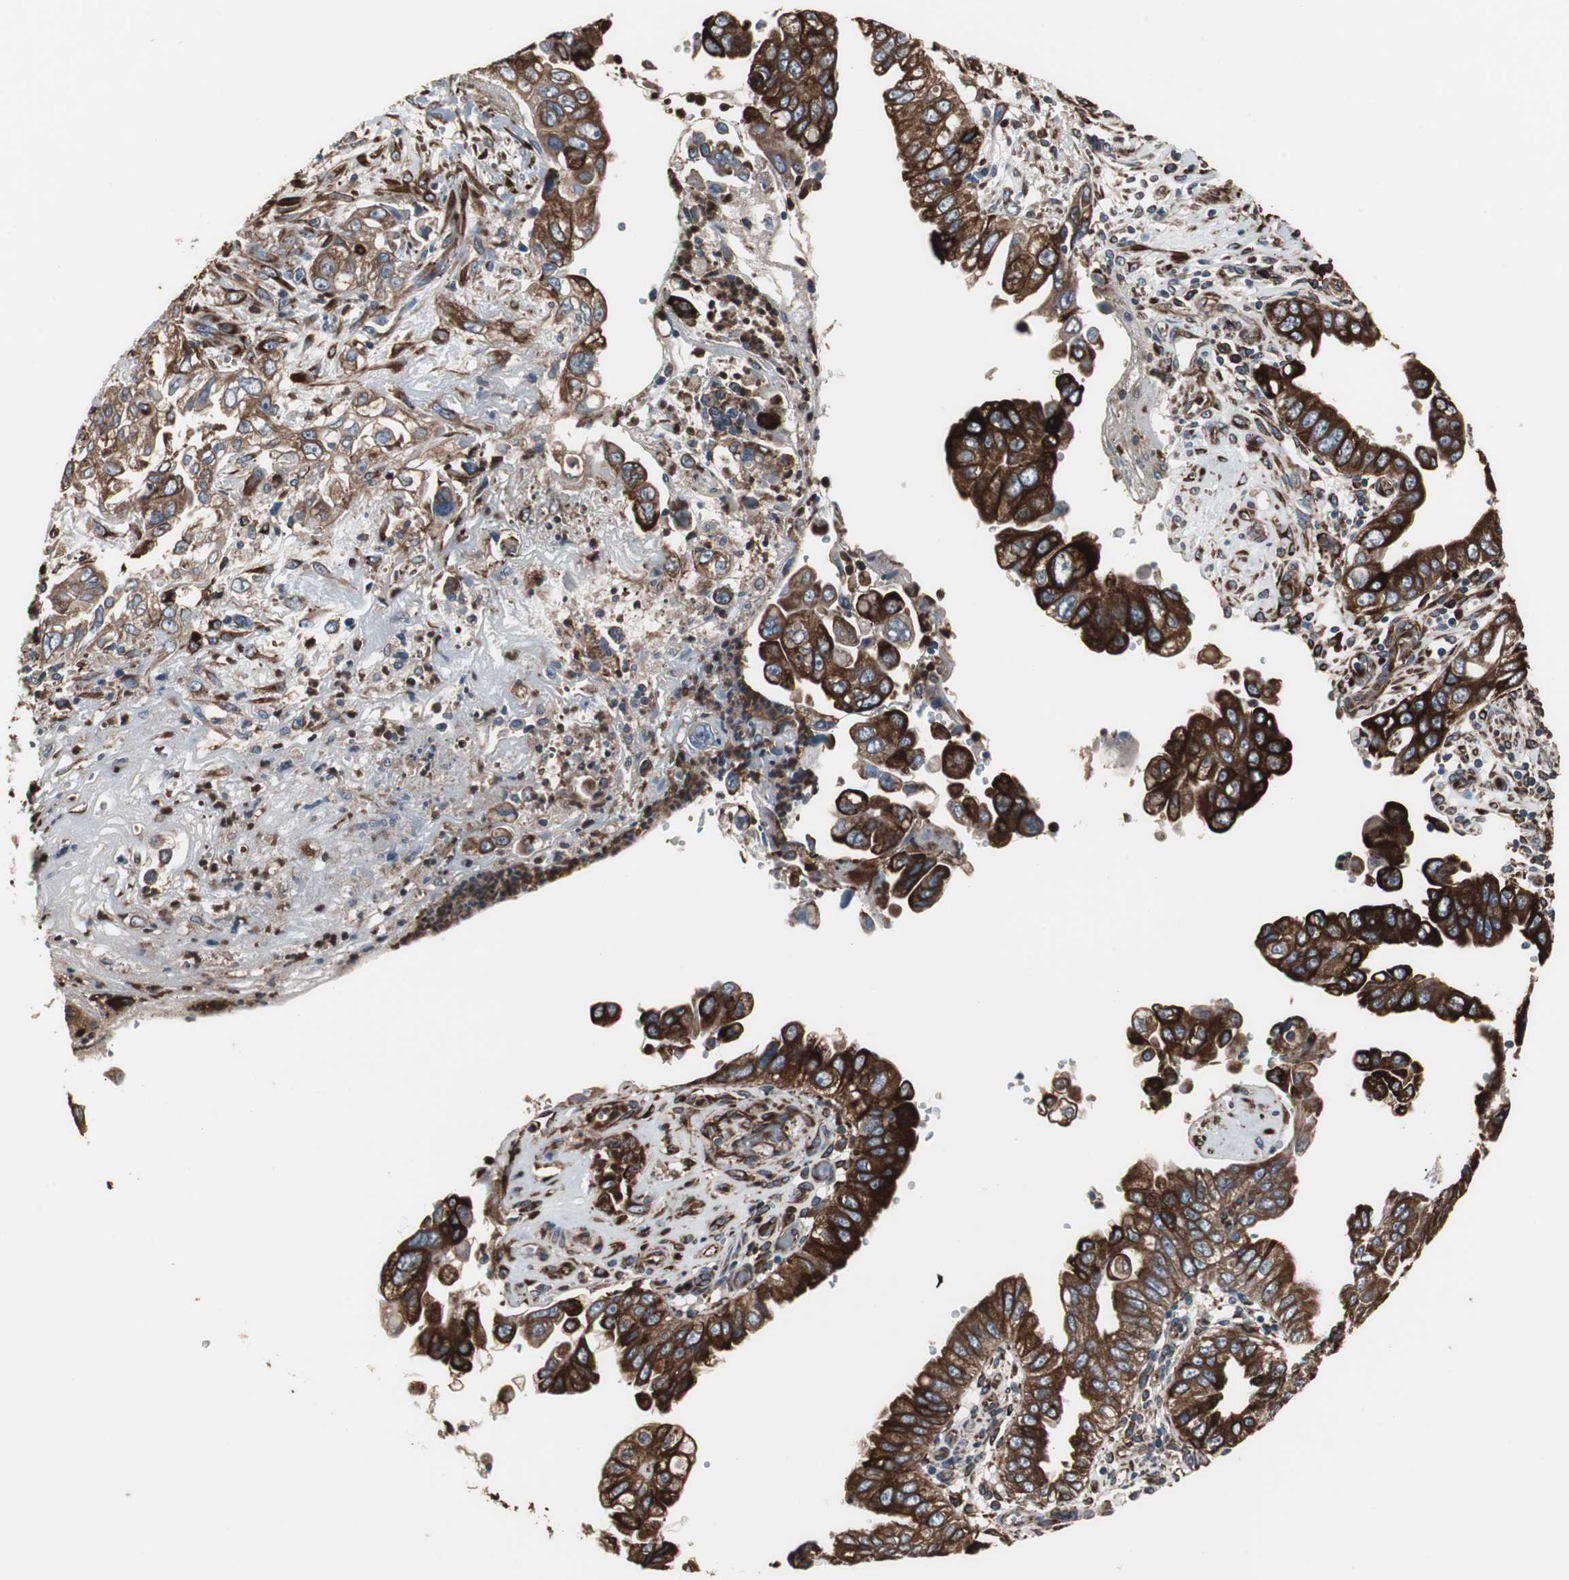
{"staining": {"intensity": "strong", "quantity": ">75%", "location": "cytoplasmic/membranous"}, "tissue": "pancreatic cancer", "cell_type": "Tumor cells", "image_type": "cancer", "snomed": [{"axis": "morphology", "description": "Normal tissue, NOS"}, {"axis": "topography", "description": "Lymph node"}], "caption": "Immunohistochemical staining of human pancreatic cancer shows high levels of strong cytoplasmic/membranous protein expression in approximately >75% of tumor cells. The staining is performed using DAB brown chromogen to label protein expression. The nuclei are counter-stained blue using hematoxylin.", "gene": "CALU", "patient": {"sex": "male", "age": 50}}